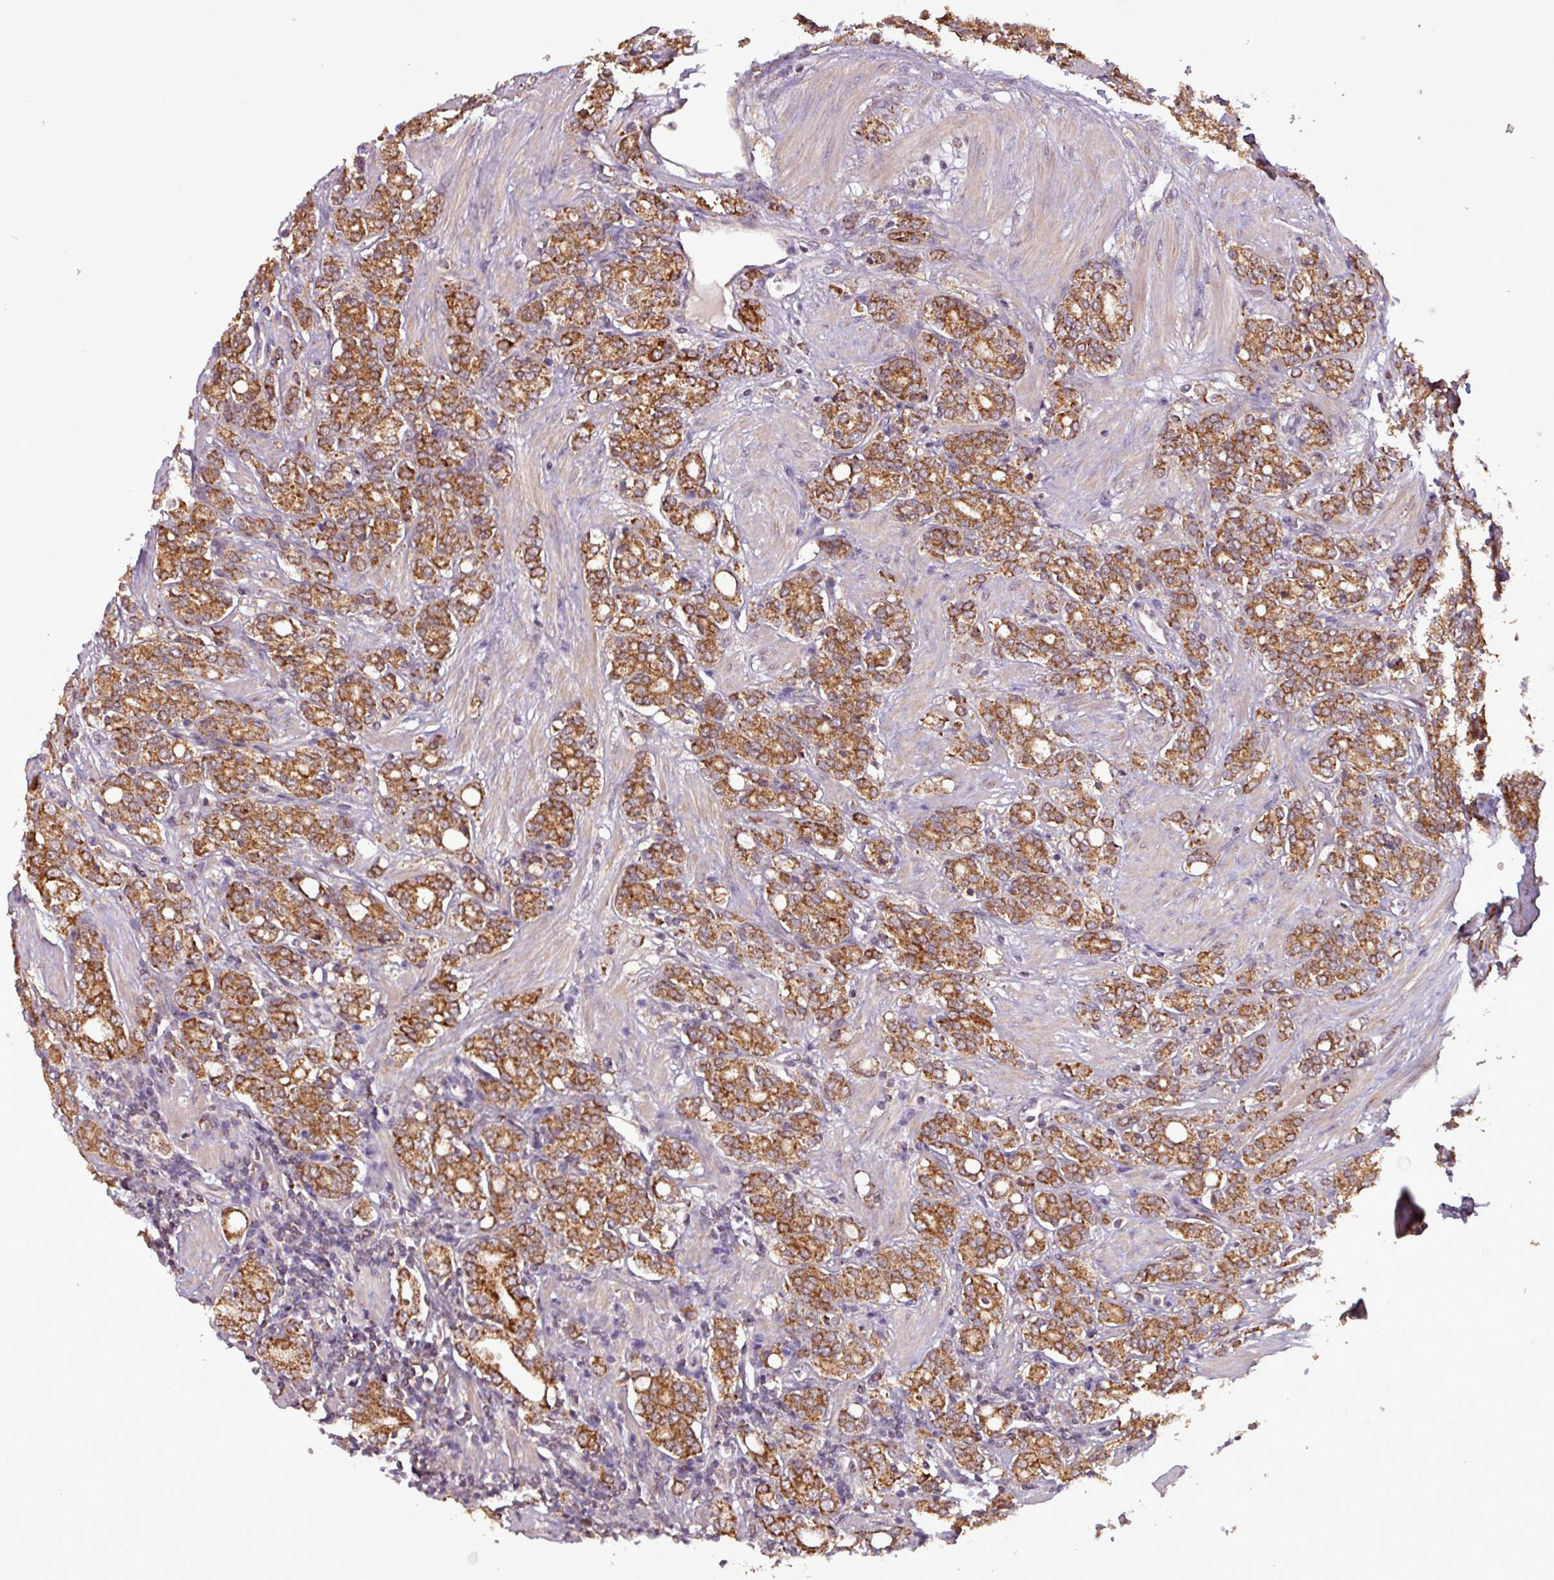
{"staining": {"intensity": "strong", "quantity": ">75%", "location": "cytoplasmic/membranous"}, "tissue": "prostate cancer", "cell_type": "Tumor cells", "image_type": "cancer", "snomed": [{"axis": "morphology", "description": "Adenocarcinoma, High grade"}, {"axis": "topography", "description": "Prostate"}], "caption": "About >75% of tumor cells in human prostate cancer (high-grade adenocarcinoma) reveal strong cytoplasmic/membranous protein positivity as visualized by brown immunohistochemical staining.", "gene": "MCTP2", "patient": {"sex": "male", "age": 62}}